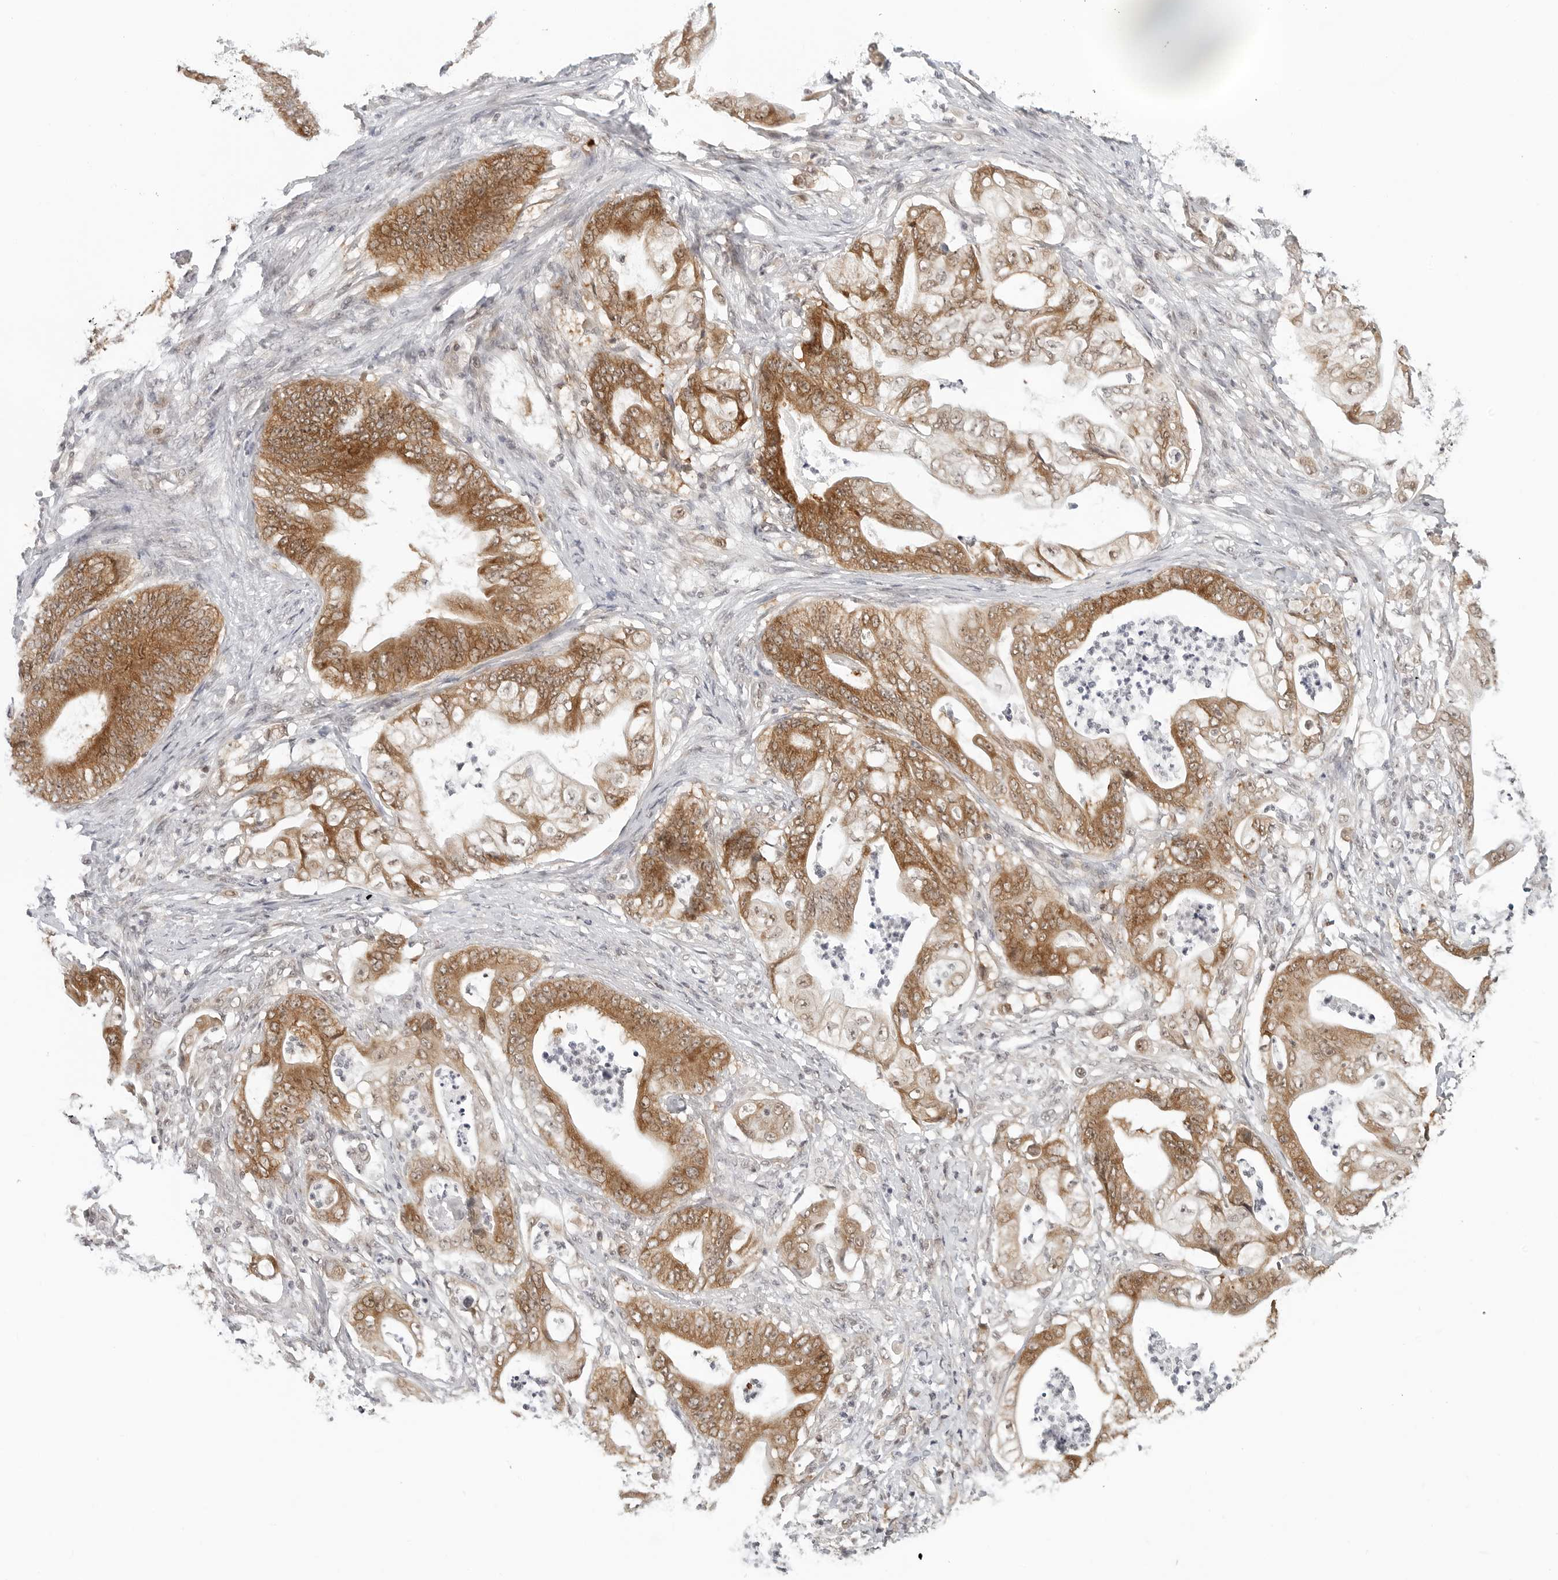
{"staining": {"intensity": "moderate", "quantity": ">75%", "location": "cytoplasmic/membranous"}, "tissue": "stomach cancer", "cell_type": "Tumor cells", "image_type": "cancer", "snomed": [{"axis": "morphology", "description": "Adenocarcinoma, NOS"}, {"axis": "topography", "description": "Stomach"}], "caption": "Stomach adenocarcinoma stained for a protein (brown) reveals moderate cytoplasmic/membranous positive expression in approximately >75% of tumor cells.", "gene": "METAP1", "patient": {"sex": "female", "age": 73}}